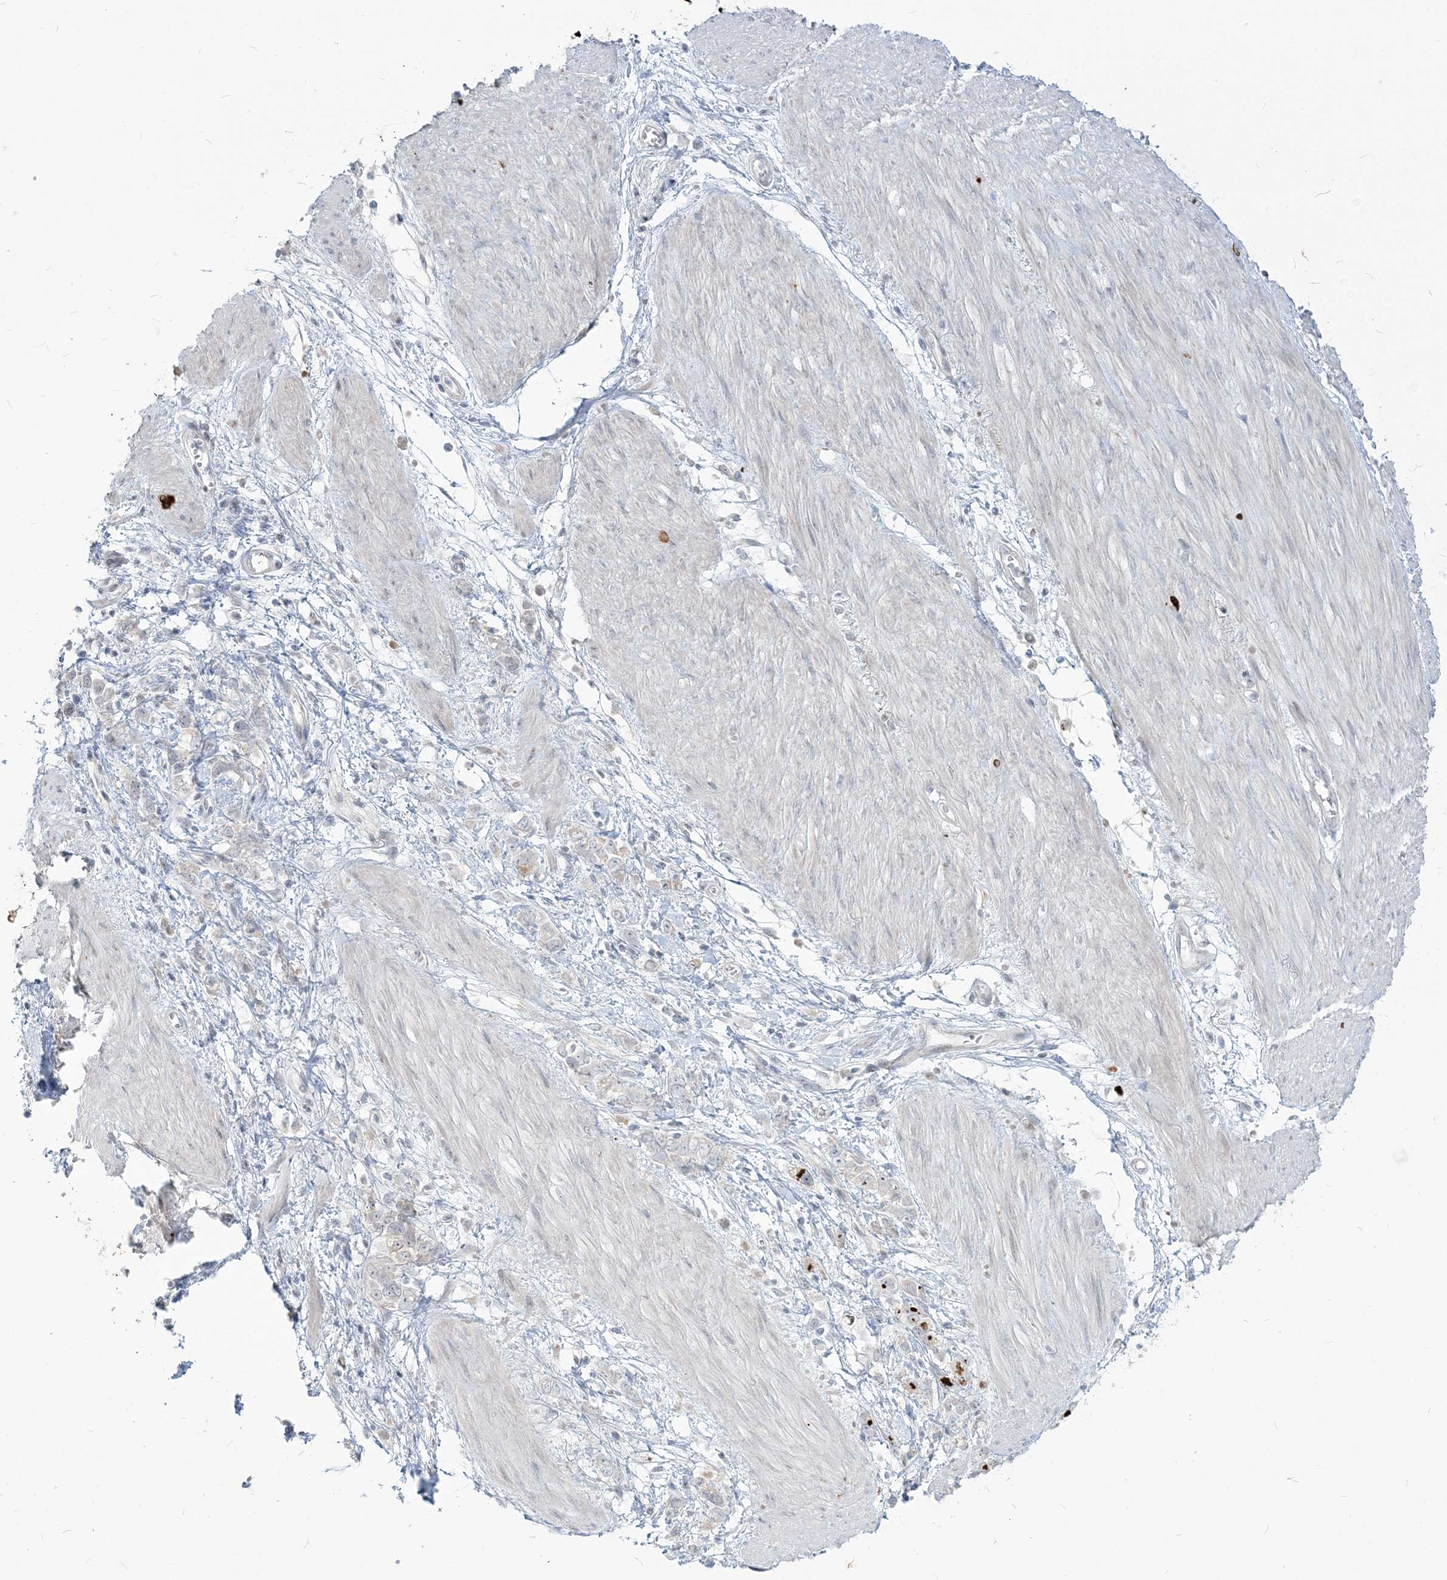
{"staining": {"intensity": "negative", "quantity": "none", "location": "none"}, "tissue": "stomach cancer", "cell_type": "Tumor cells", "image_type": "cancer", "snomed": [{"axis": "morphology", "description": "Adenocarcinoma, NOS"}, {"axis": "topography", "description": "Stomach"}], "caption": "This is an immunohistochemistry micrograph of human stomach cancer. There is no staining in tumor cells.", "gene": "SDAD1", "patient": {"sex": "female", "age": 76}}